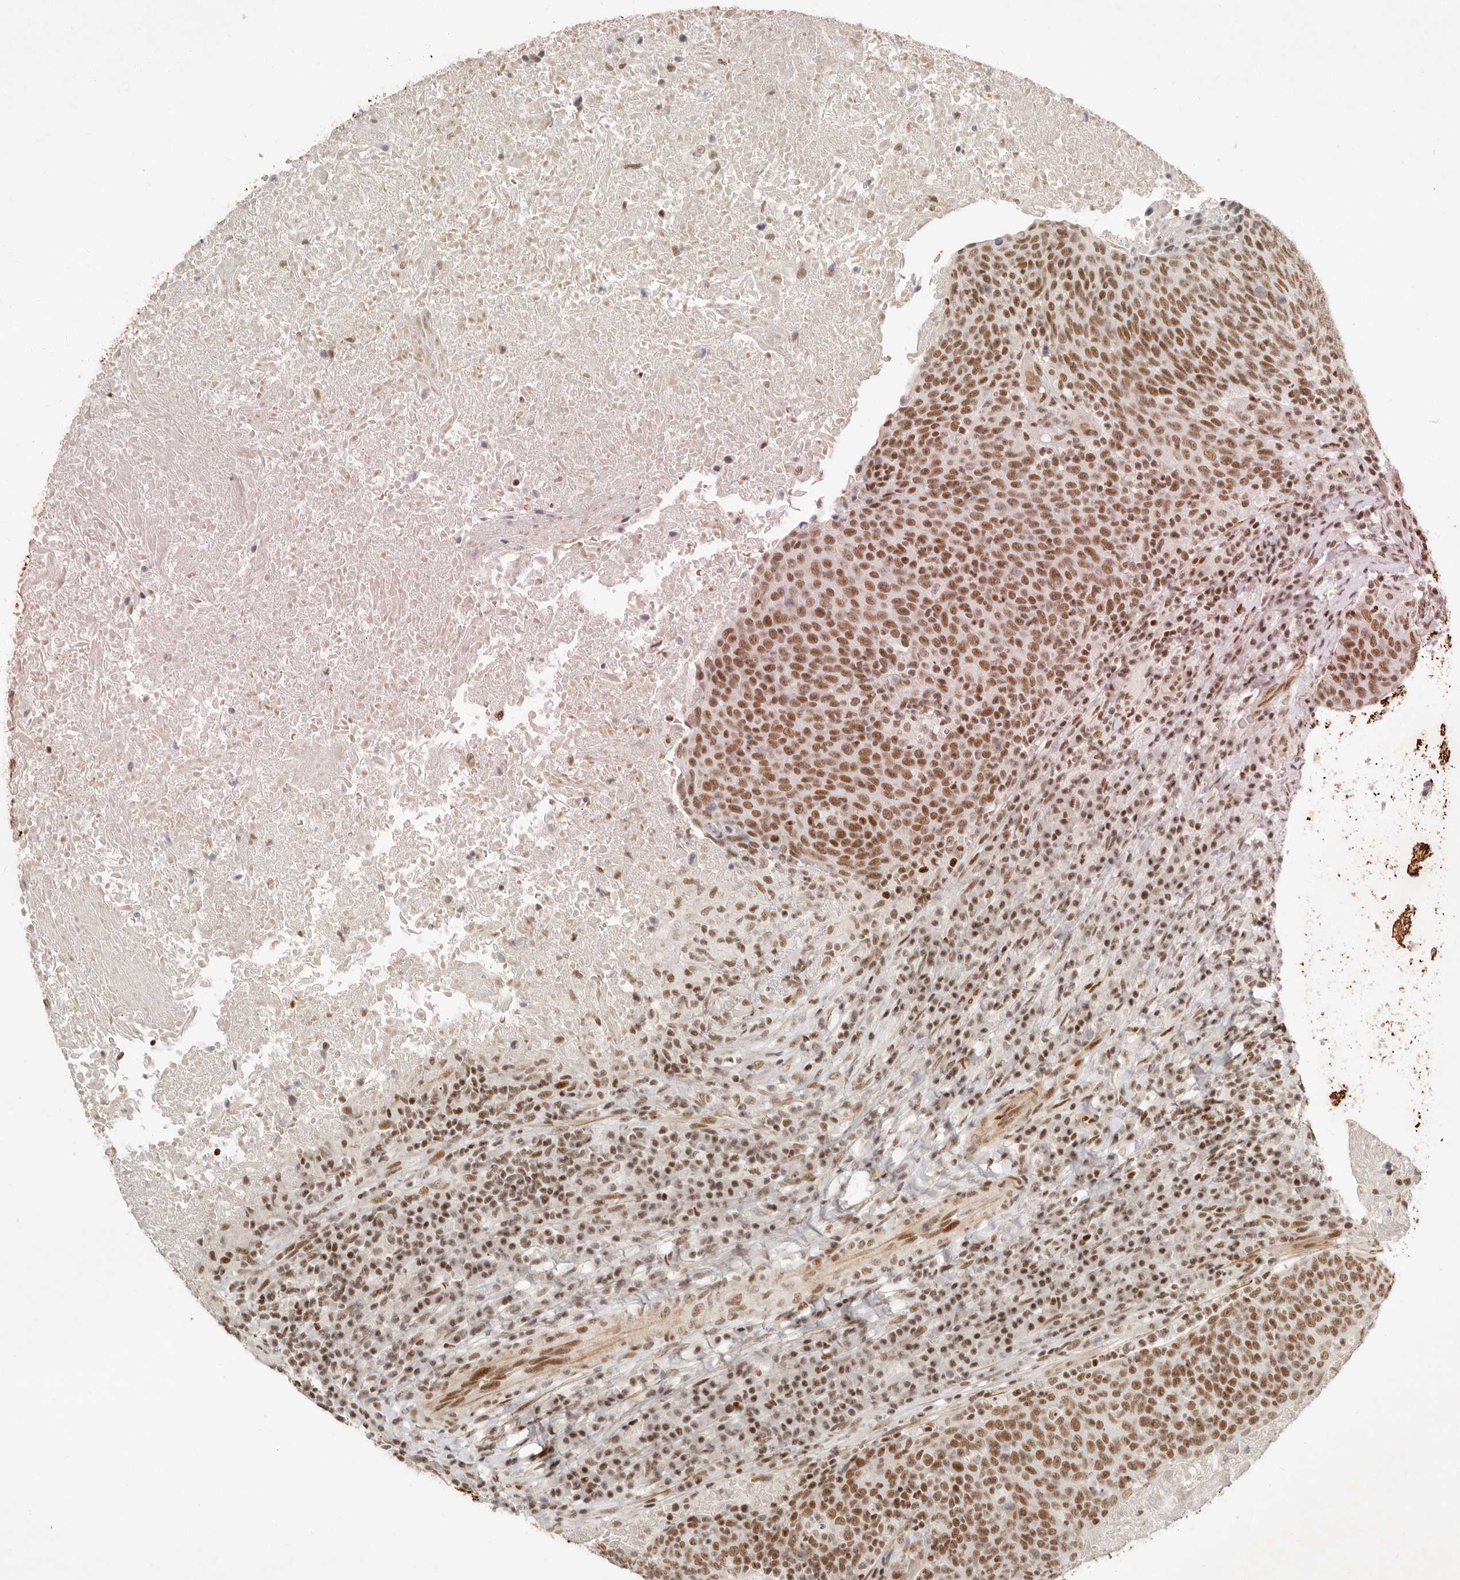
{"staining": {"intensity": "moderate", "quantity": ">75%", "location": "nuclear"}, "tissue": "head and neck cancer", "cell_type": "Tumor cells", "image_type": "cancer", "snomed": [{"axis": "morphology", "description": "Squamous cell carcinoma, NOS"}, {"axis": "morphology", "description": "Squamous cell carcinoma, metastatic, NOS"}, {"axis": "topography", "description": "Lymph node"}, {"axis": "topography", "description": "Head-Neck"}], "caption": "Squamous cell carcinoma (head and neck) stained with a brown dye reveals moderate nuclear positive expression in about >75% of tumor cells.", "gene": "GABPA", "patient": {"sex": "male", "age": 62}}